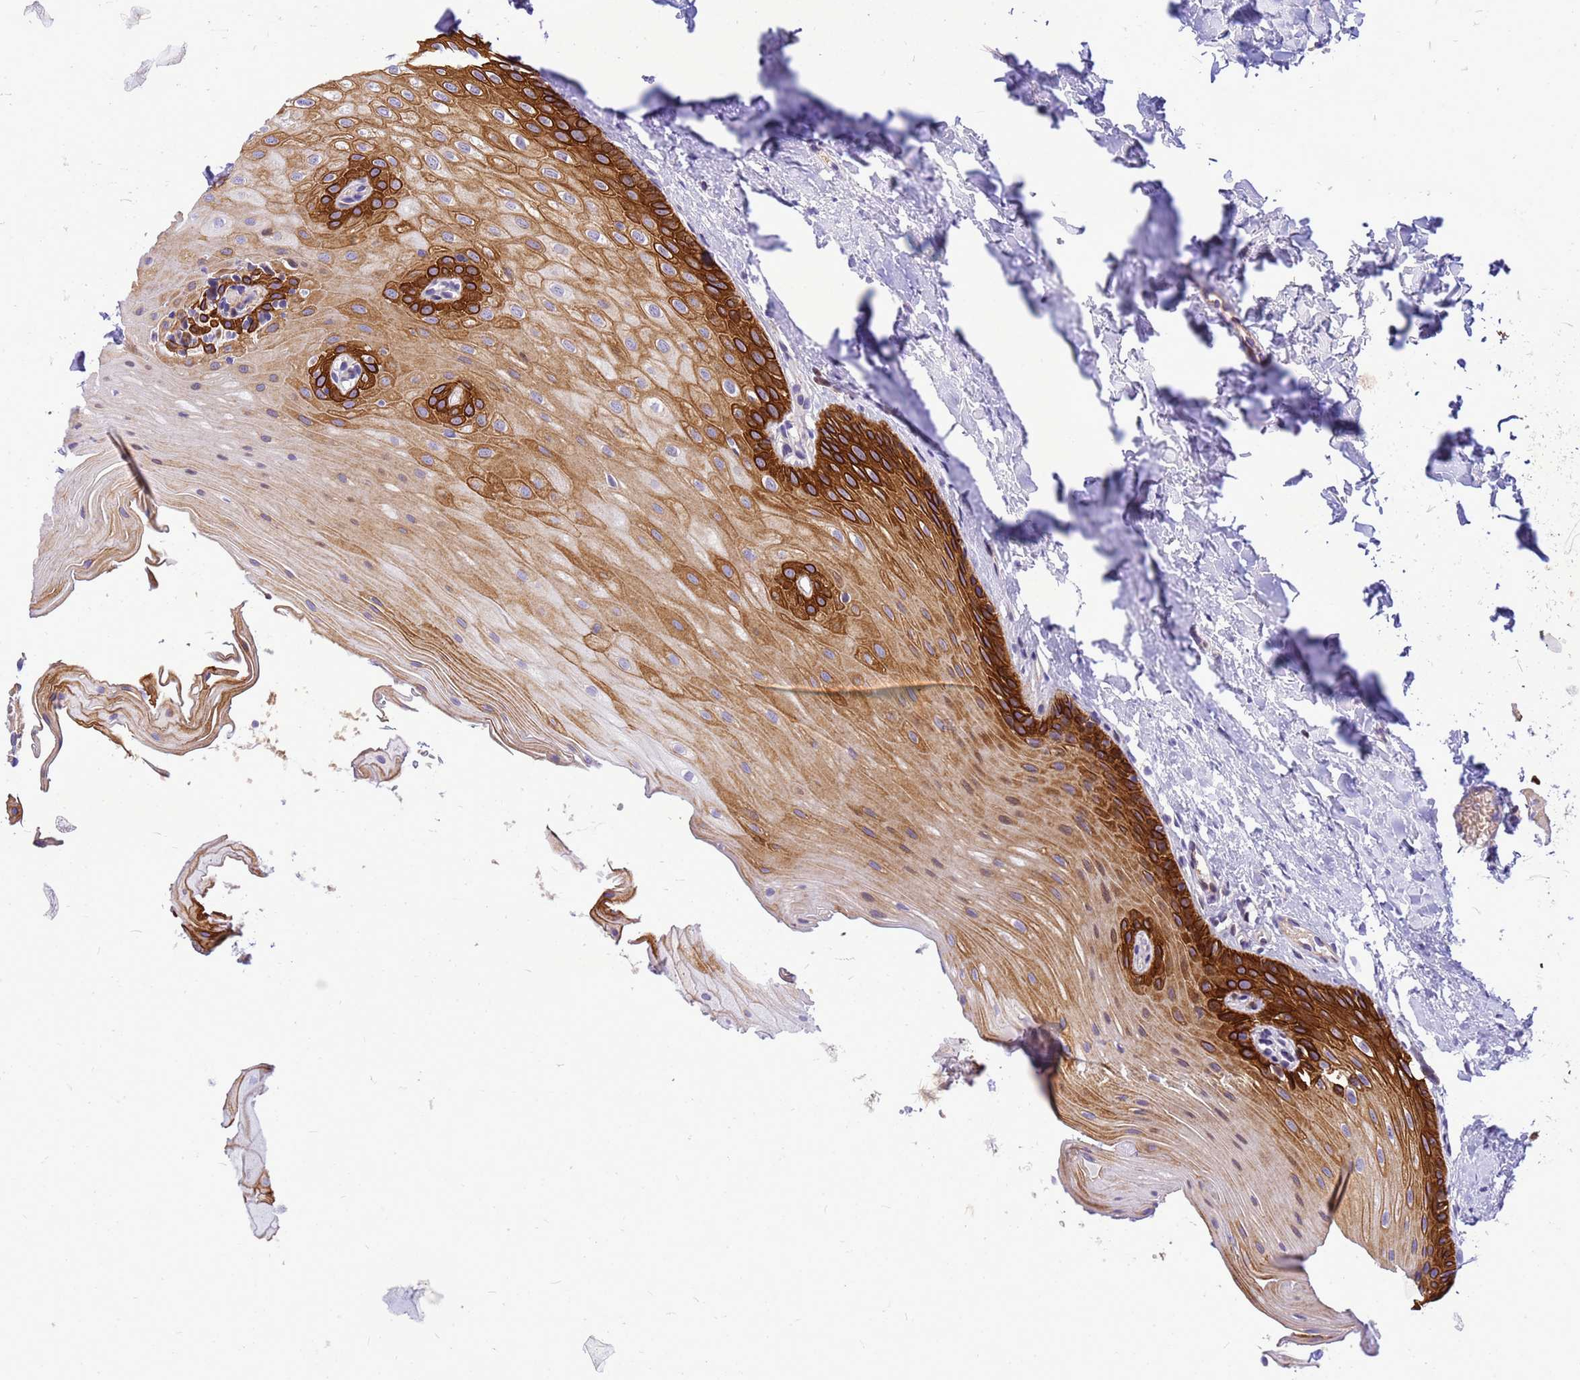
{"staining": {"intensity": "strong", "quantity": ">75%", "location": "cytoplasmic/membranous"}, "tissue": "oral mucosa", "cell_type": "Squamous epithelial cells", "image_type": "normal", "snomed": [{"axis": "morphology", "description": "Normal tissue, NOS"}, {"axis": "topography", "description": "Oral tissue"}], "caption": "A histopathology image of oral mucosa stained for a protein displays strong cytoplasmic/membranous brown staining in squamous epithelial cells.", "gene": "ADAMTS7", "patient": {"sex": "female", "age": 67}}